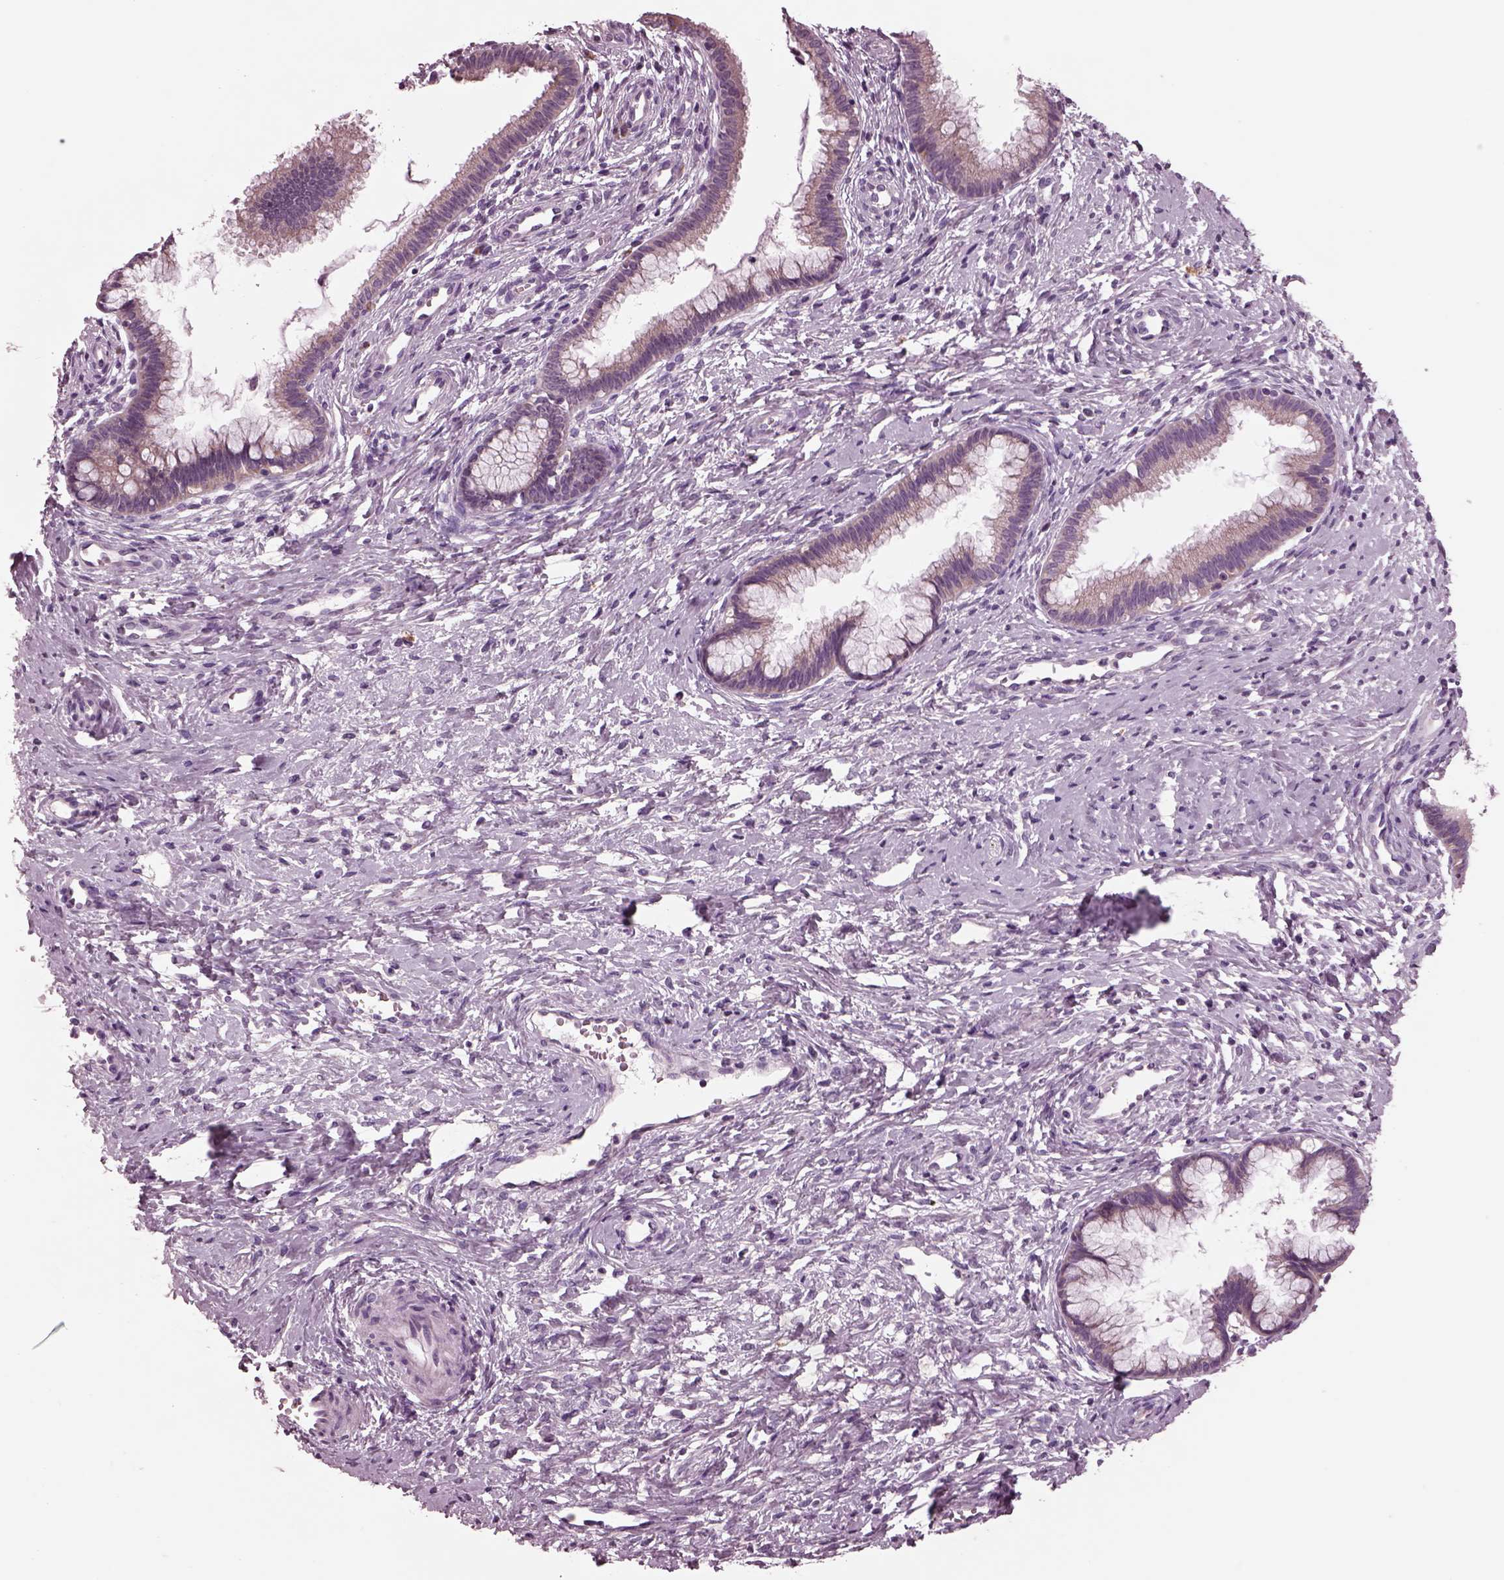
{"staining": {"intensity": "negative", "quantity": "none", "location": "none"}, "tissue": "cervical cancer", "cell_type": "Tumor cells", "image_type": "cancer", "snomed": [{"axis": "morphology", "description": "Squamous cell carcinoma, NOS"}, {"axis": "topography", "description": "Cervix"}], "caption": "There is no significant expression in tumor cells of cervical cancer.", "gene": "AP4M1", "patient": {"sex": "female", "age": 32}}